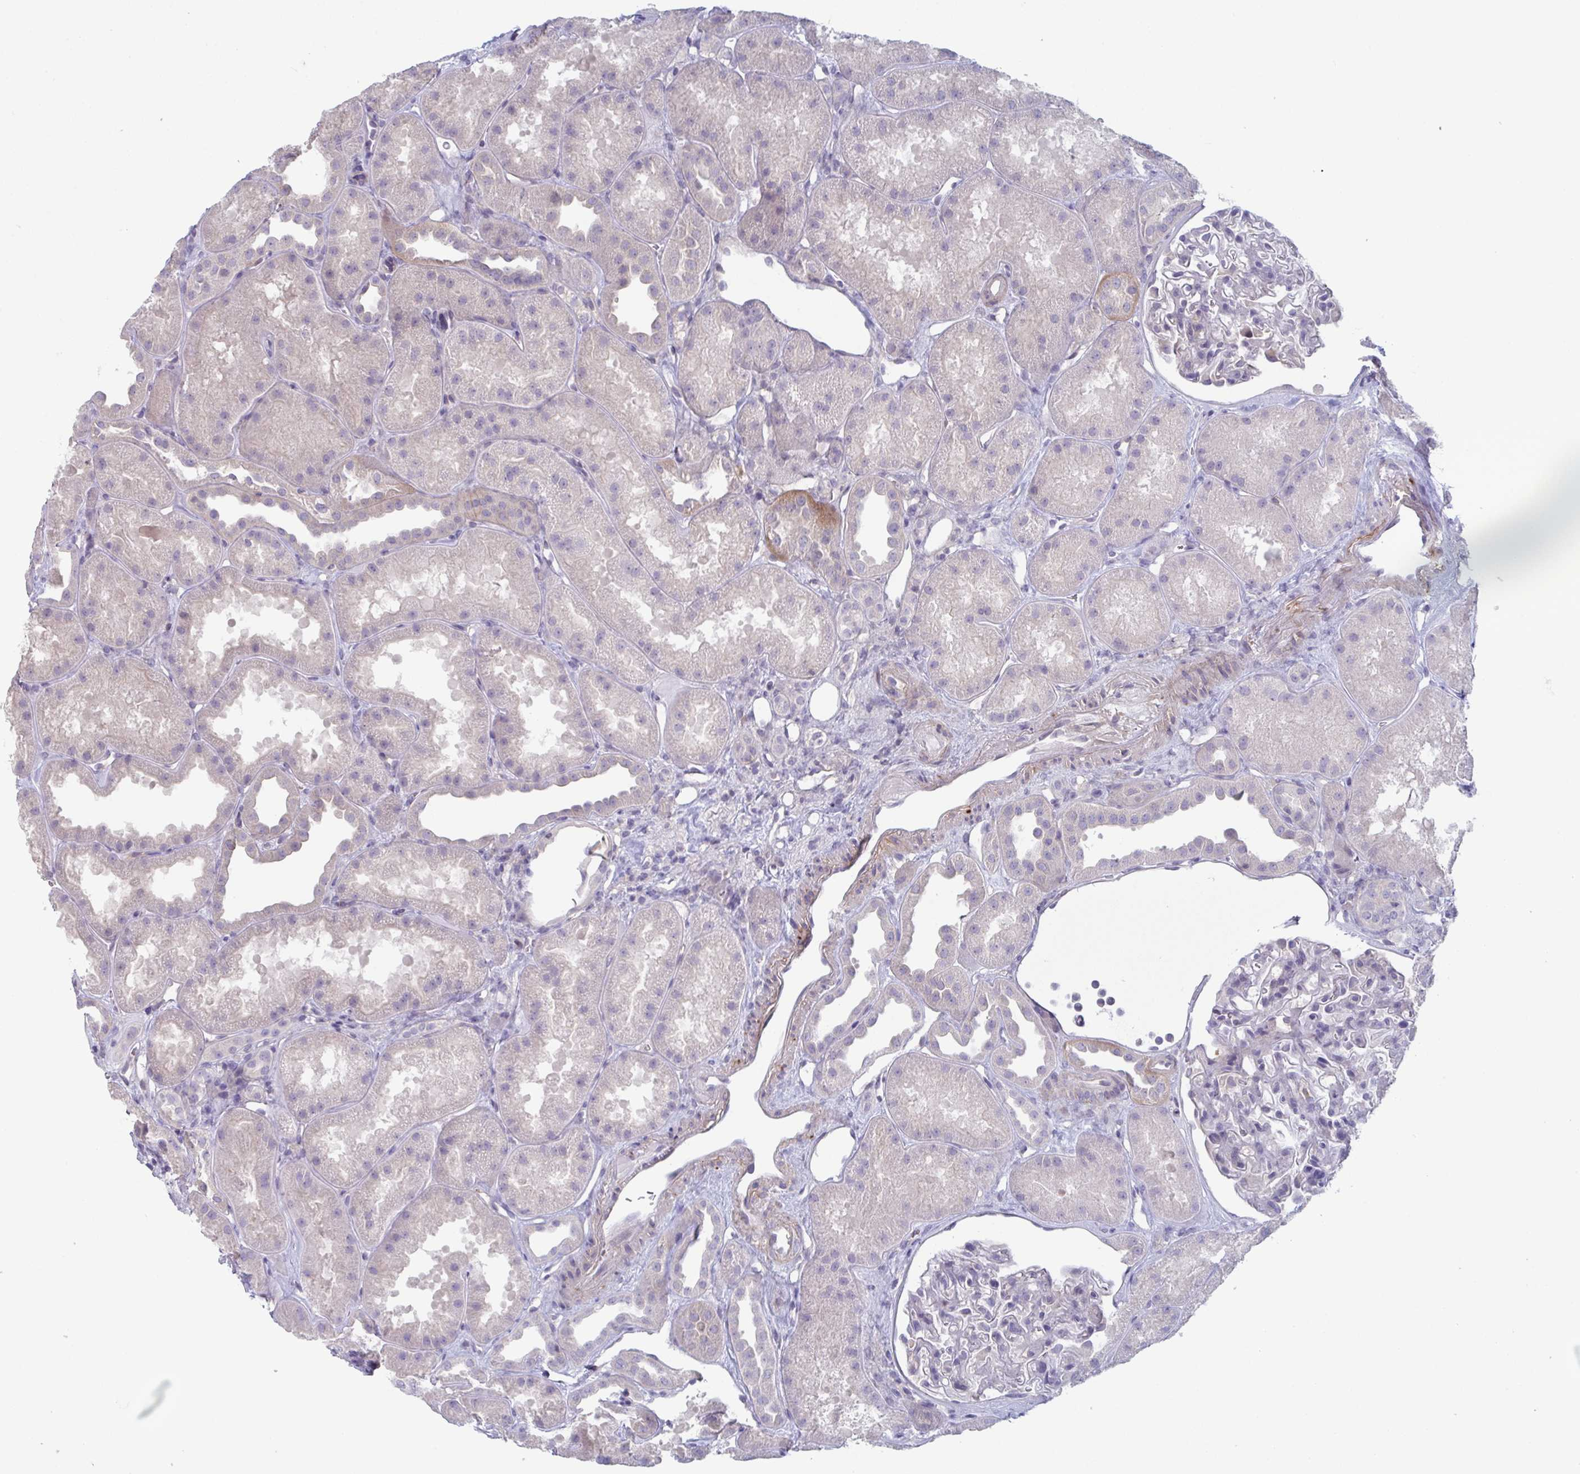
{"staining": {"intensity": "negative", "quantity": "none", "location": "none"}, "tissue": "kidney", "cell_type": "Cells in glomeruli", "image_type": "normal", "snomed": [{"axis": "morphology", "description": "Normal tissue, NOS"}, {"axis": "topography", "description": "Kidney"}], "caption": "The micrograph displays no staining of cells in glomeruli in benign kidney.", "gene": "STK26", "patient": {"sex": "male", "age": 61}}